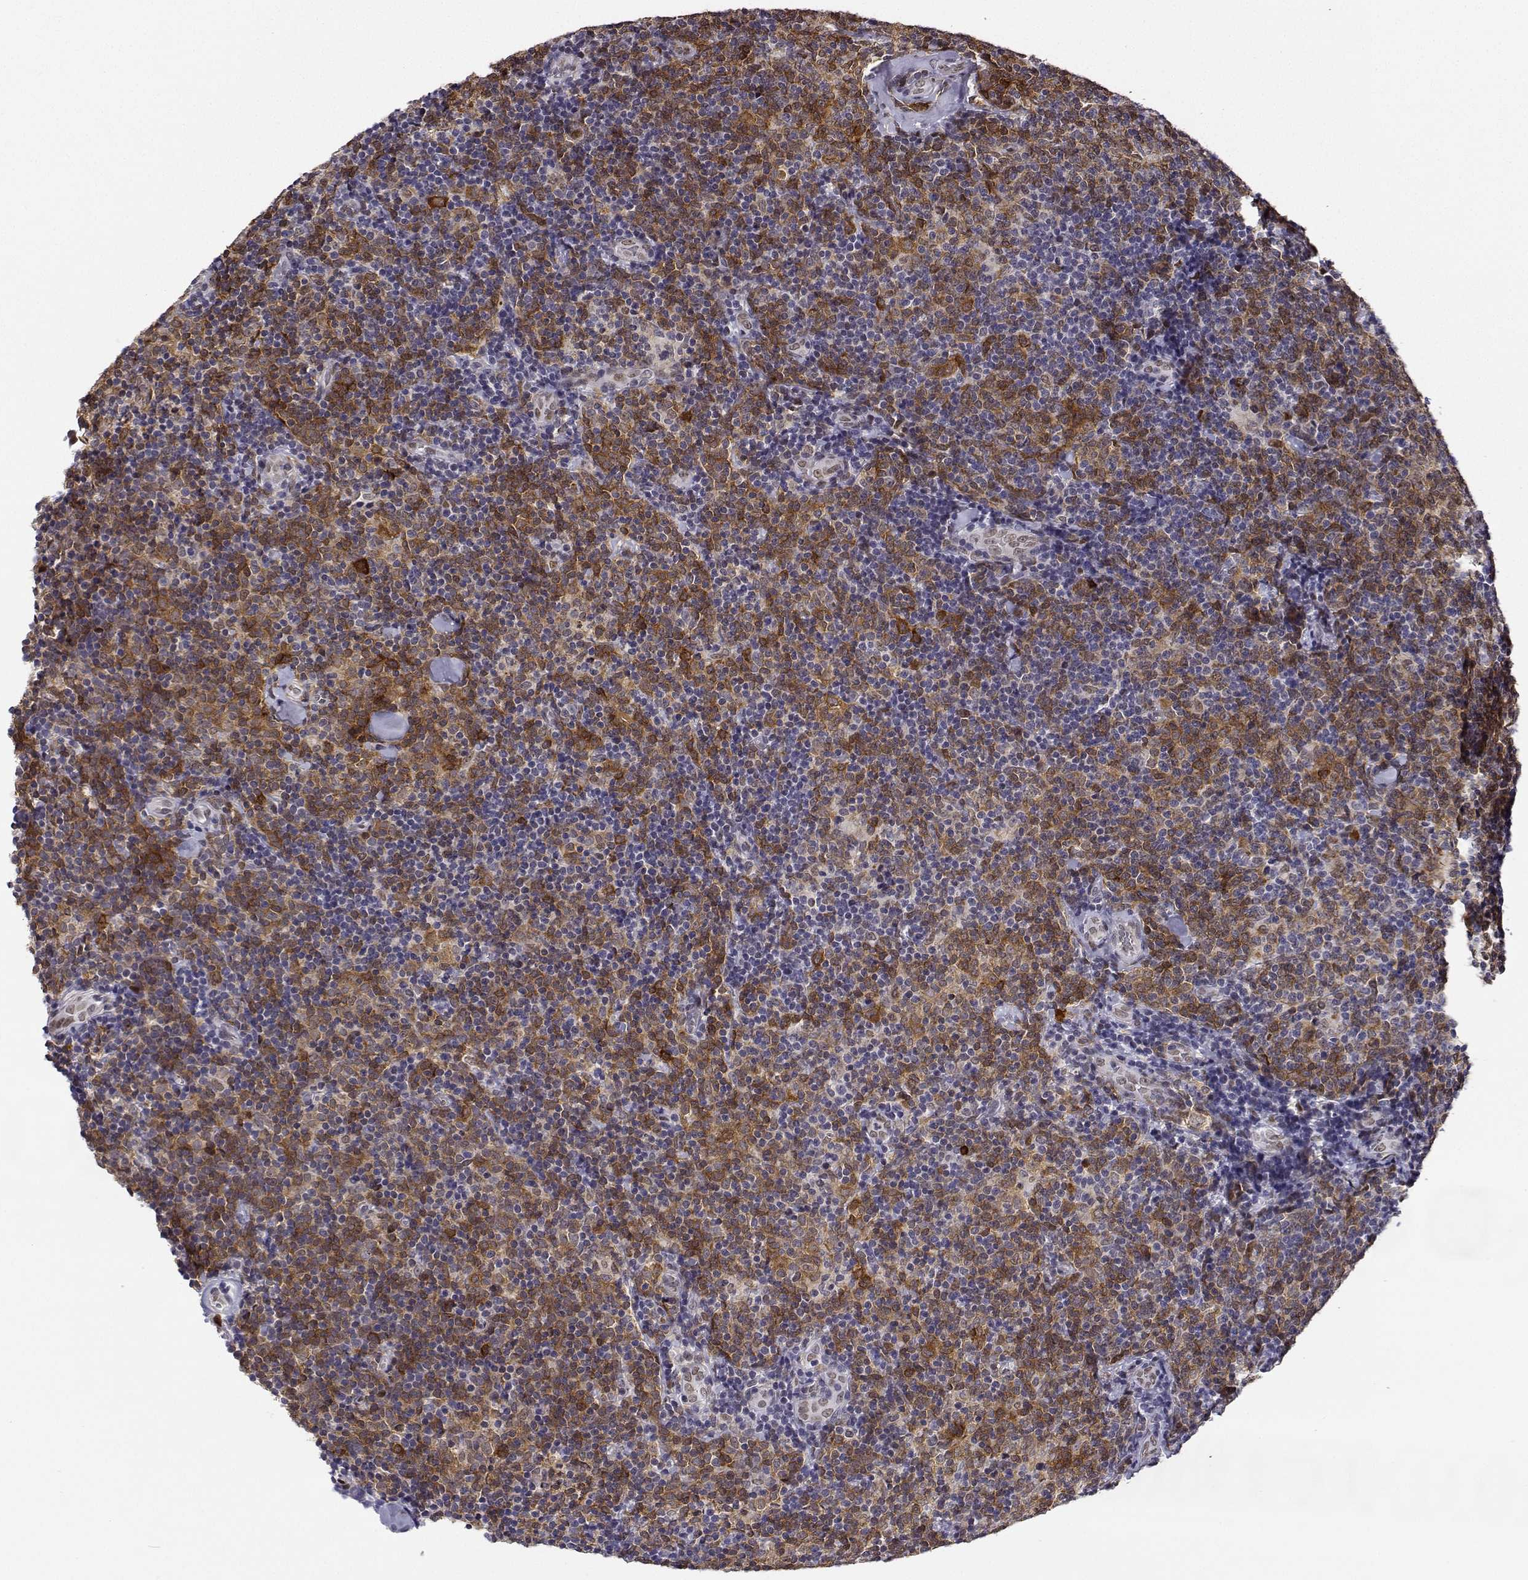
{"staining": {"intensity": "moderate", "quantity": ">75%", "location": "cytoplasmic/membranous,nuclear"}, "tissue": "lymphoma", "cell_type": "Tumor cells", "image_type": "cancer", "snomed": [{"axis": "morphology", "description": "Malignant lymphoma, non-Hodgkin's type, Low grade"}, {"axis": "topography", "description": "Lymph node"}], "caption": "Immunohistochemistry staining of low-grade malignant lymphoma, non-Hodgkin's type, which shows medium levels of moderate cytoplasmic/membranous and nuclear expression in approximately >75% of tumor cells indicating moderate cytoplasmic/membranous and nuclear protein expression. The staining was performed using DAB (3,3'-diaminobenzidine) (brown) for protein detection and nuclei were counterstained in hematoxylin (blue).", "gene": "PHGDH", "patient": {"sex": "female", "age": 56}}